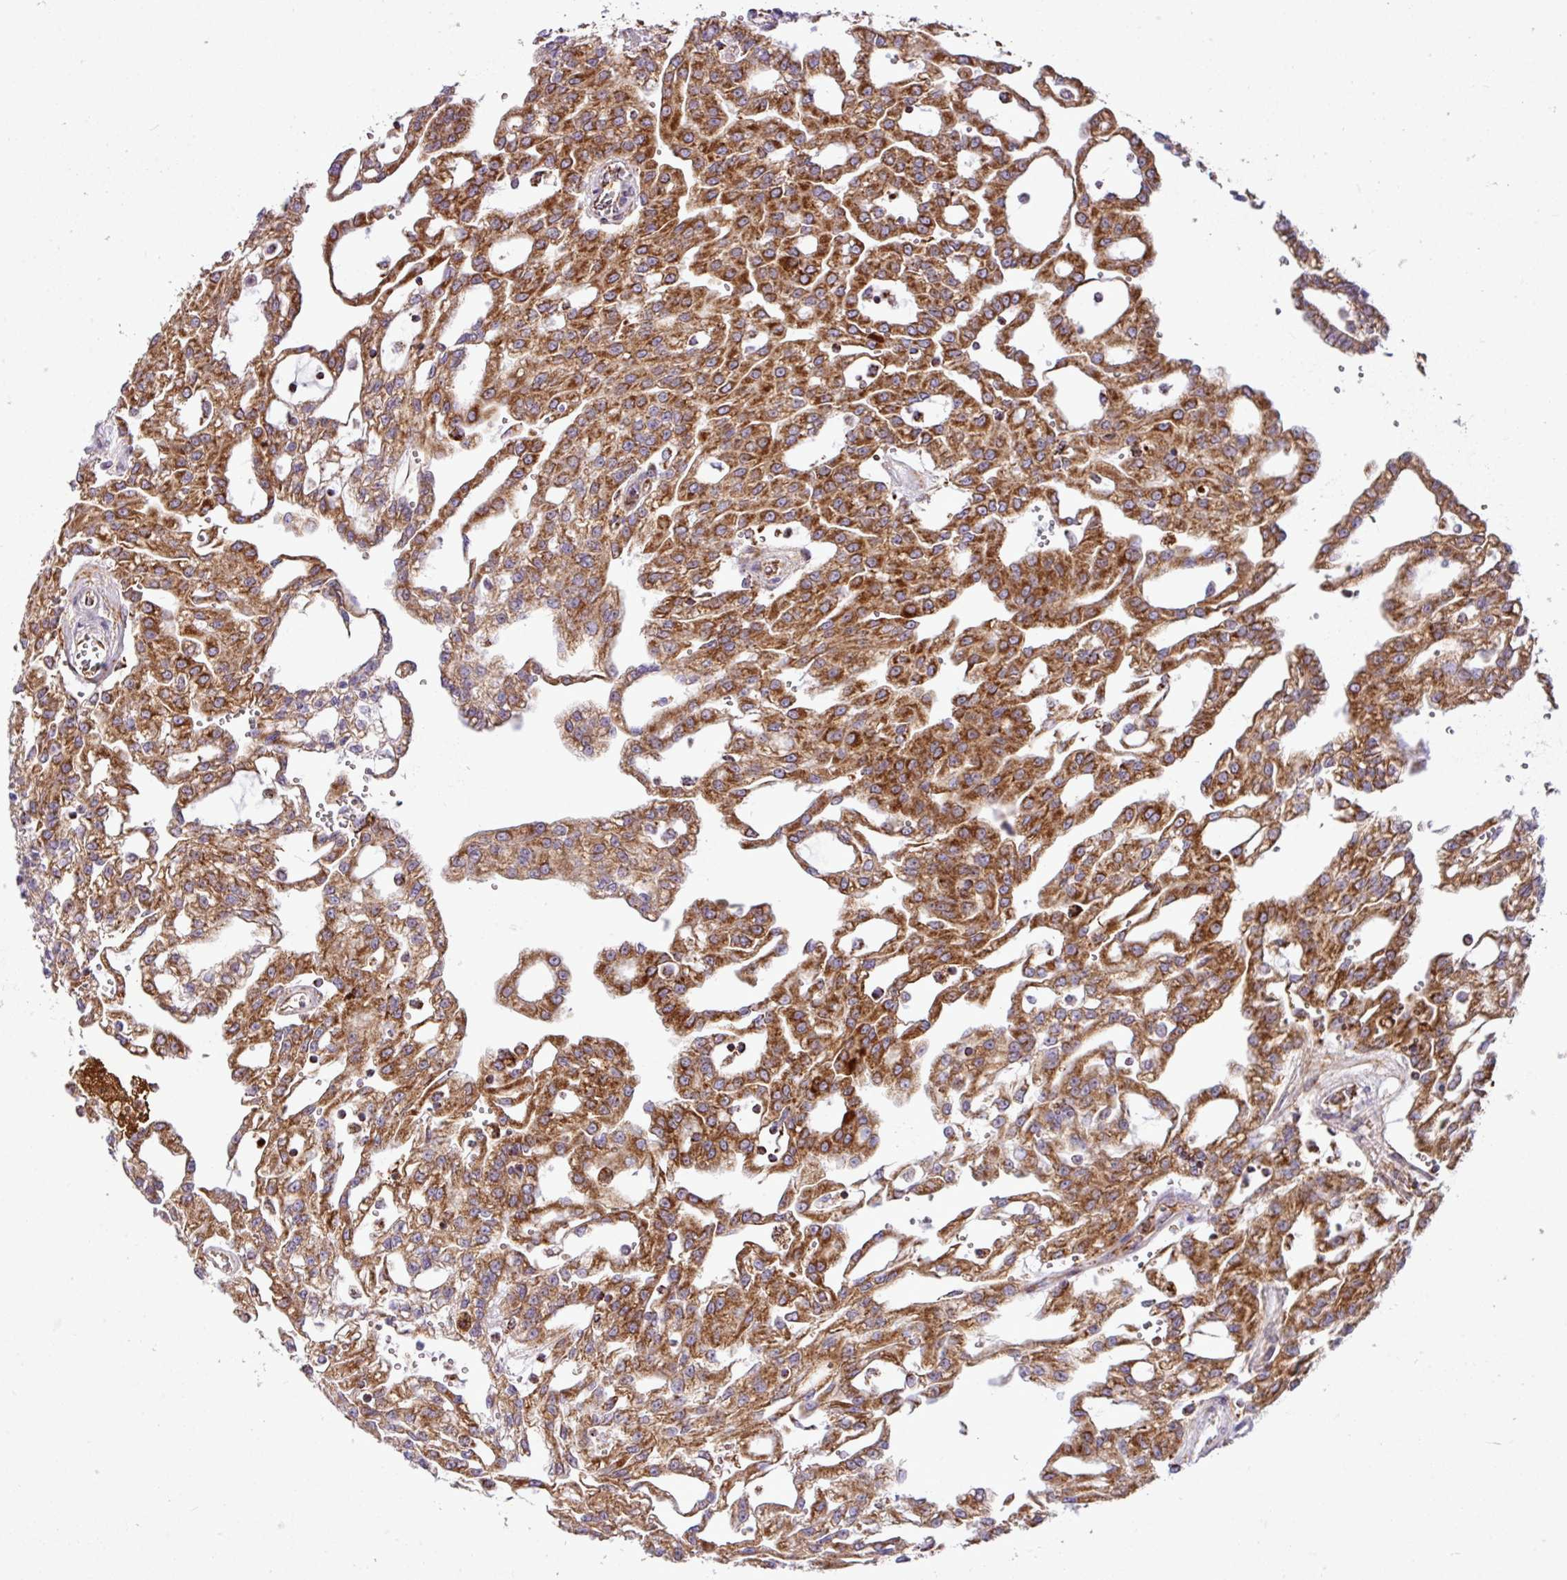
{"staining": {"intensity": "strong", "quantity": ">75%", "location": "cytoplasmic/membranous"}, "tissue": "renal cancer", "cell_type": "Tumor cells", "image_type": "cancer", "snomed": [{"axis": "morphology", "description": "Adenocarcinoma, NOS"}, {"axis": "topography", "description": "Kidney"}], "caption": "High-power microscopy captured an IHC photomicrograph of adenocarcinoma (renal), revealing strong cytoplasmic/membranous expression in approximately >75% of tumor cells.", "gene": "ZNF569", "patient": {"sex": "male", "age": 63}}